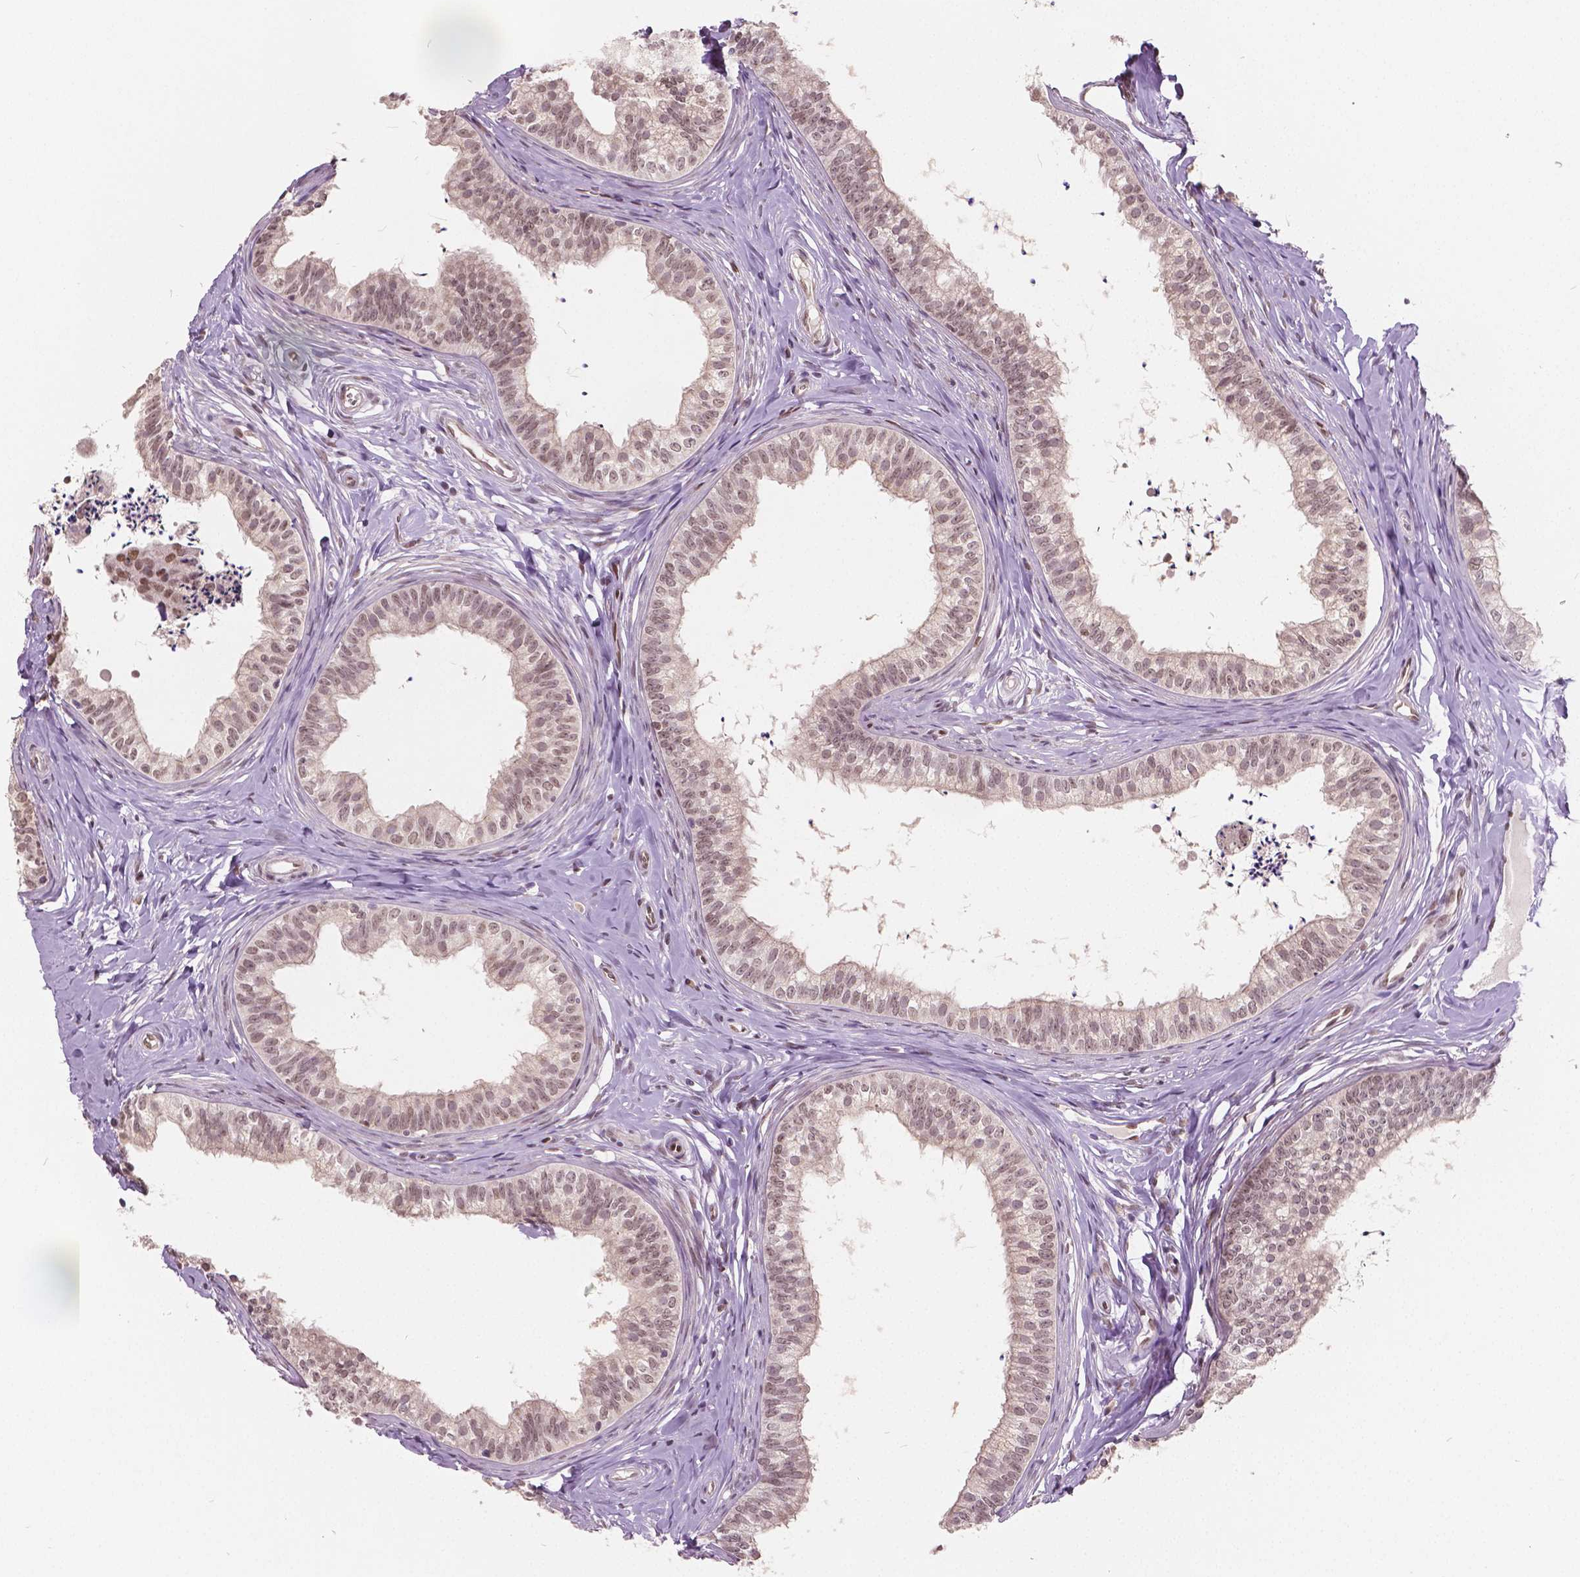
{"staining": {"intensity": "weak", "quantity": "<25%", "location": "nuclear"}, "tissue": "epididymis", "cell_type": "Glandular cells", "image_type": "normal", "snomed": [{"axis": "morphology", "description": "Normal tissue, NOS"}, {"axis": "topography", "description": "Epididymis"}], "caption": "DAB (3,3'-diaminobenzidine) immunohistochemical staining of benign human epididymis reveals no significant staining in glandular cells.", "gene": "HMBOX1", "patient": {"sex": "male", "age": 24}}